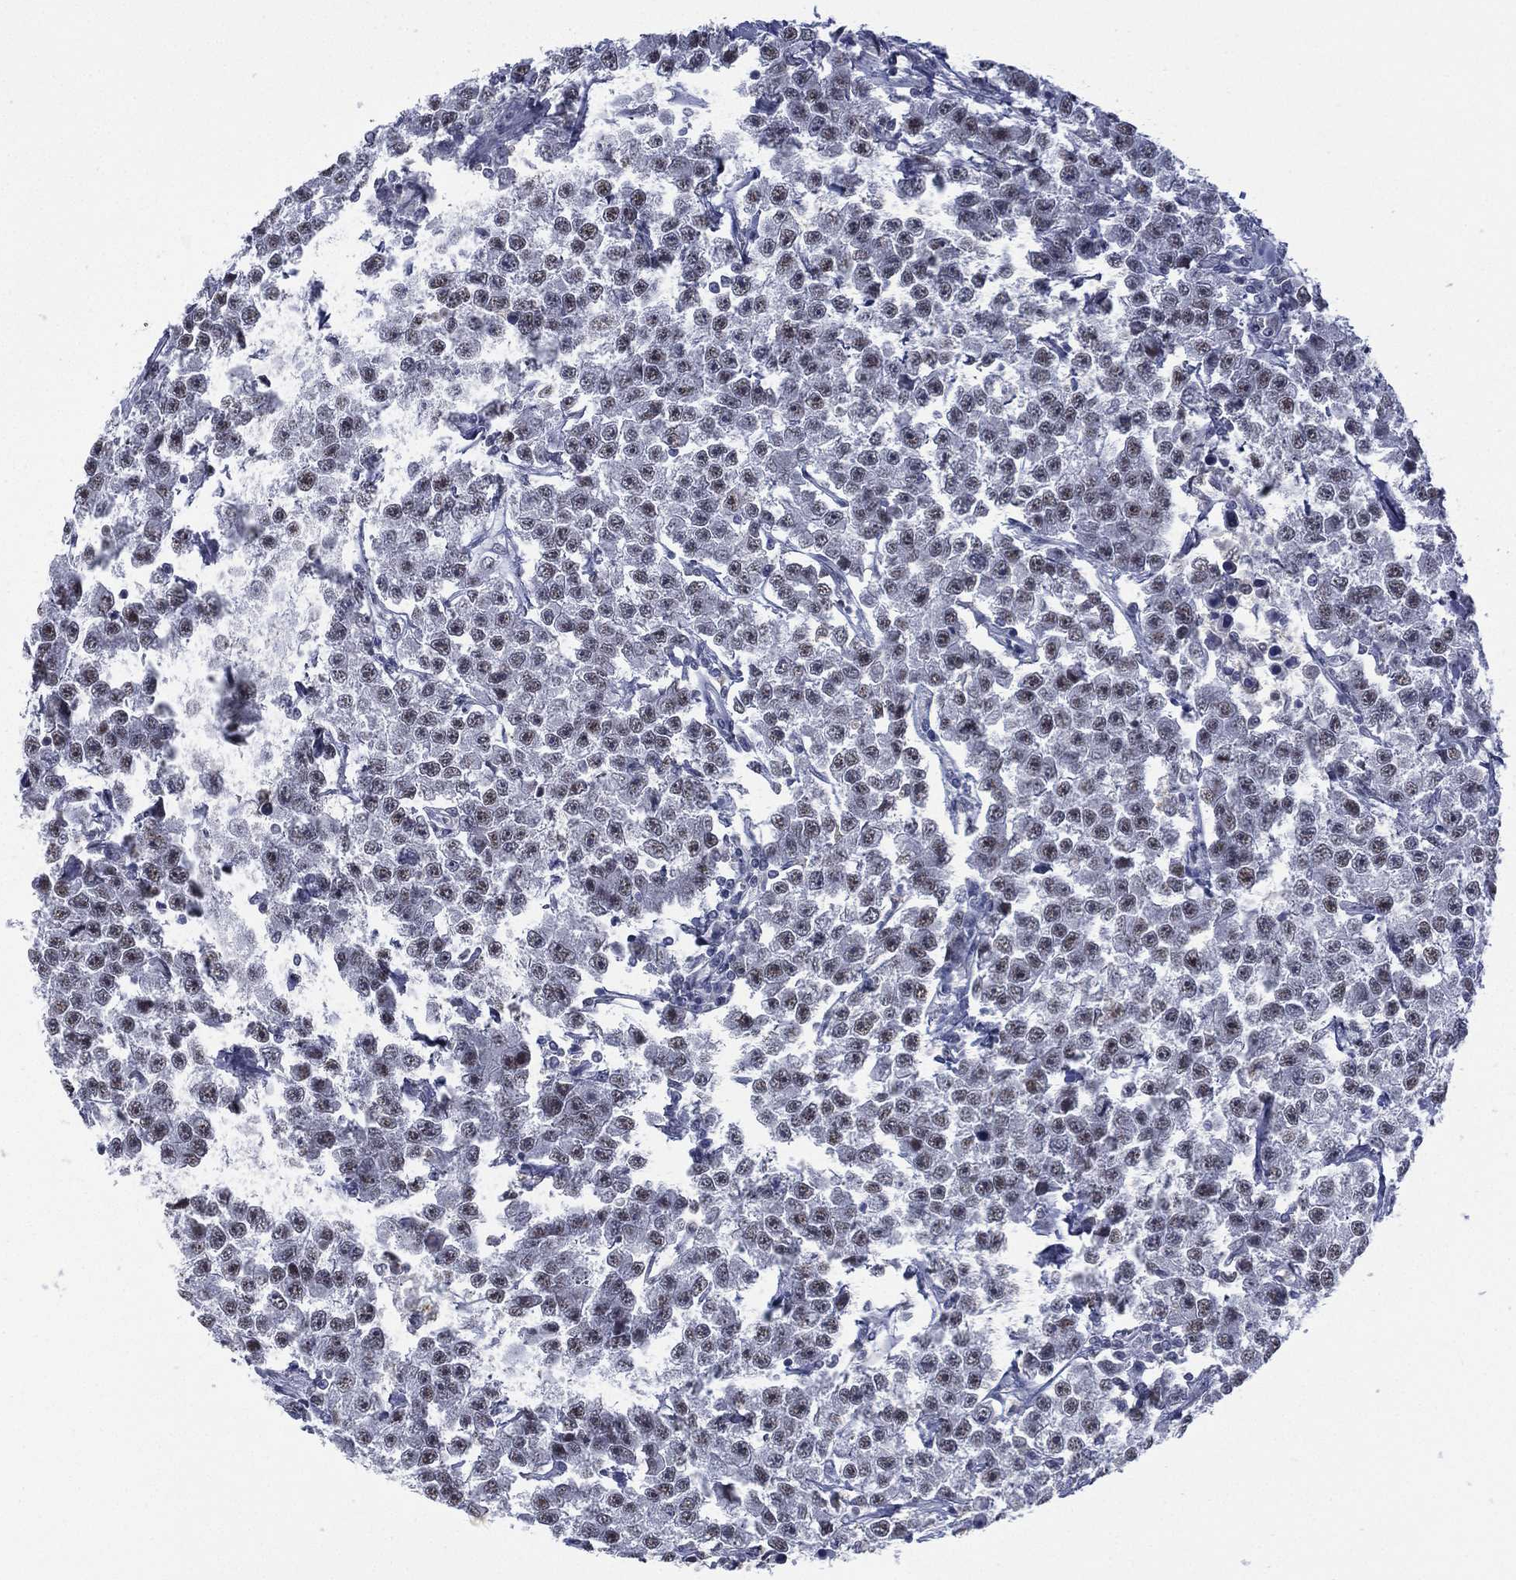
{"staining": {"intensity": "weak", "quantity": "<25%", "location": "nuclear"}, "tissue": "testis cancer", "cell_type": "Tumor cells", "image_type": "cancer", "snomed": [{"axis": "morphology", "description": "Seminoma, NOS"}, {"axis": "topography", "description": "Testis"}], "caption": "DAB immunohistochemical staining of seminoma (testis) reveals no significant expression in tumor cells. Brightfield microscopy of immunohistochemistry (IHC) stained with DAB (brown) and hematoxylin (blue), captured at high magnification.", "gene": "ZNF711", "patient": {"sex": "male", "age": 59}}